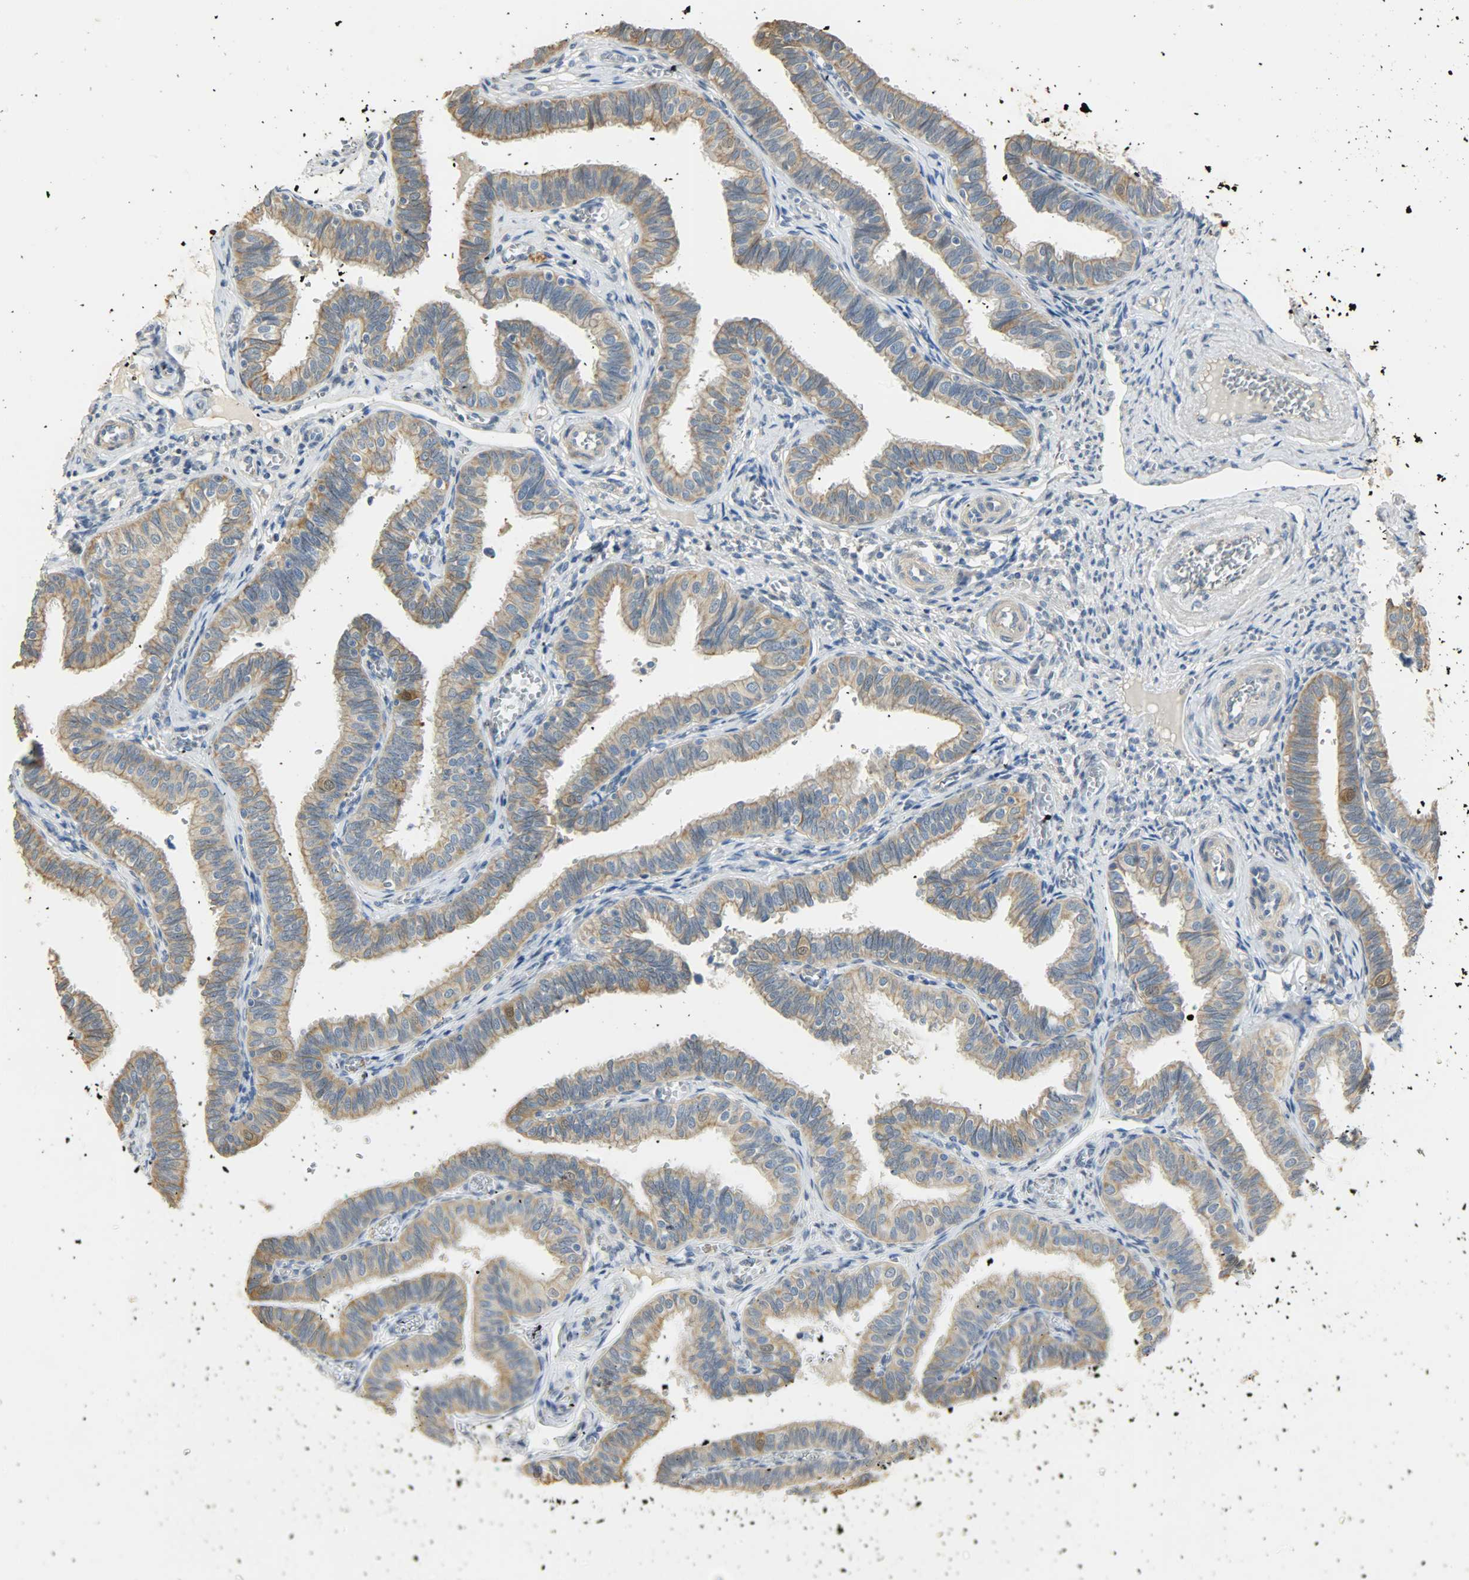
{"staining": {"intensity": "moderate", "quantity": ">75%", "location": "cytoplasmic/membranous"}, "tissue": "fallopian tube", "cell_type": "Glandular cells", "image_type": "normal", "snomed": [{"axis": "morphology", "description": "Normal tissue, NOS"}, {"axis": "topography", "description": "Fallopian tube"}], "caption": "Brown immunohistochemical staining in unremarkable human fallopian tube exhibits moderate cytoplasmic/membranous staining in about >75% of glandular cells.", "gene": "USP13", "patient": {"sex": "female", "age": 46}}